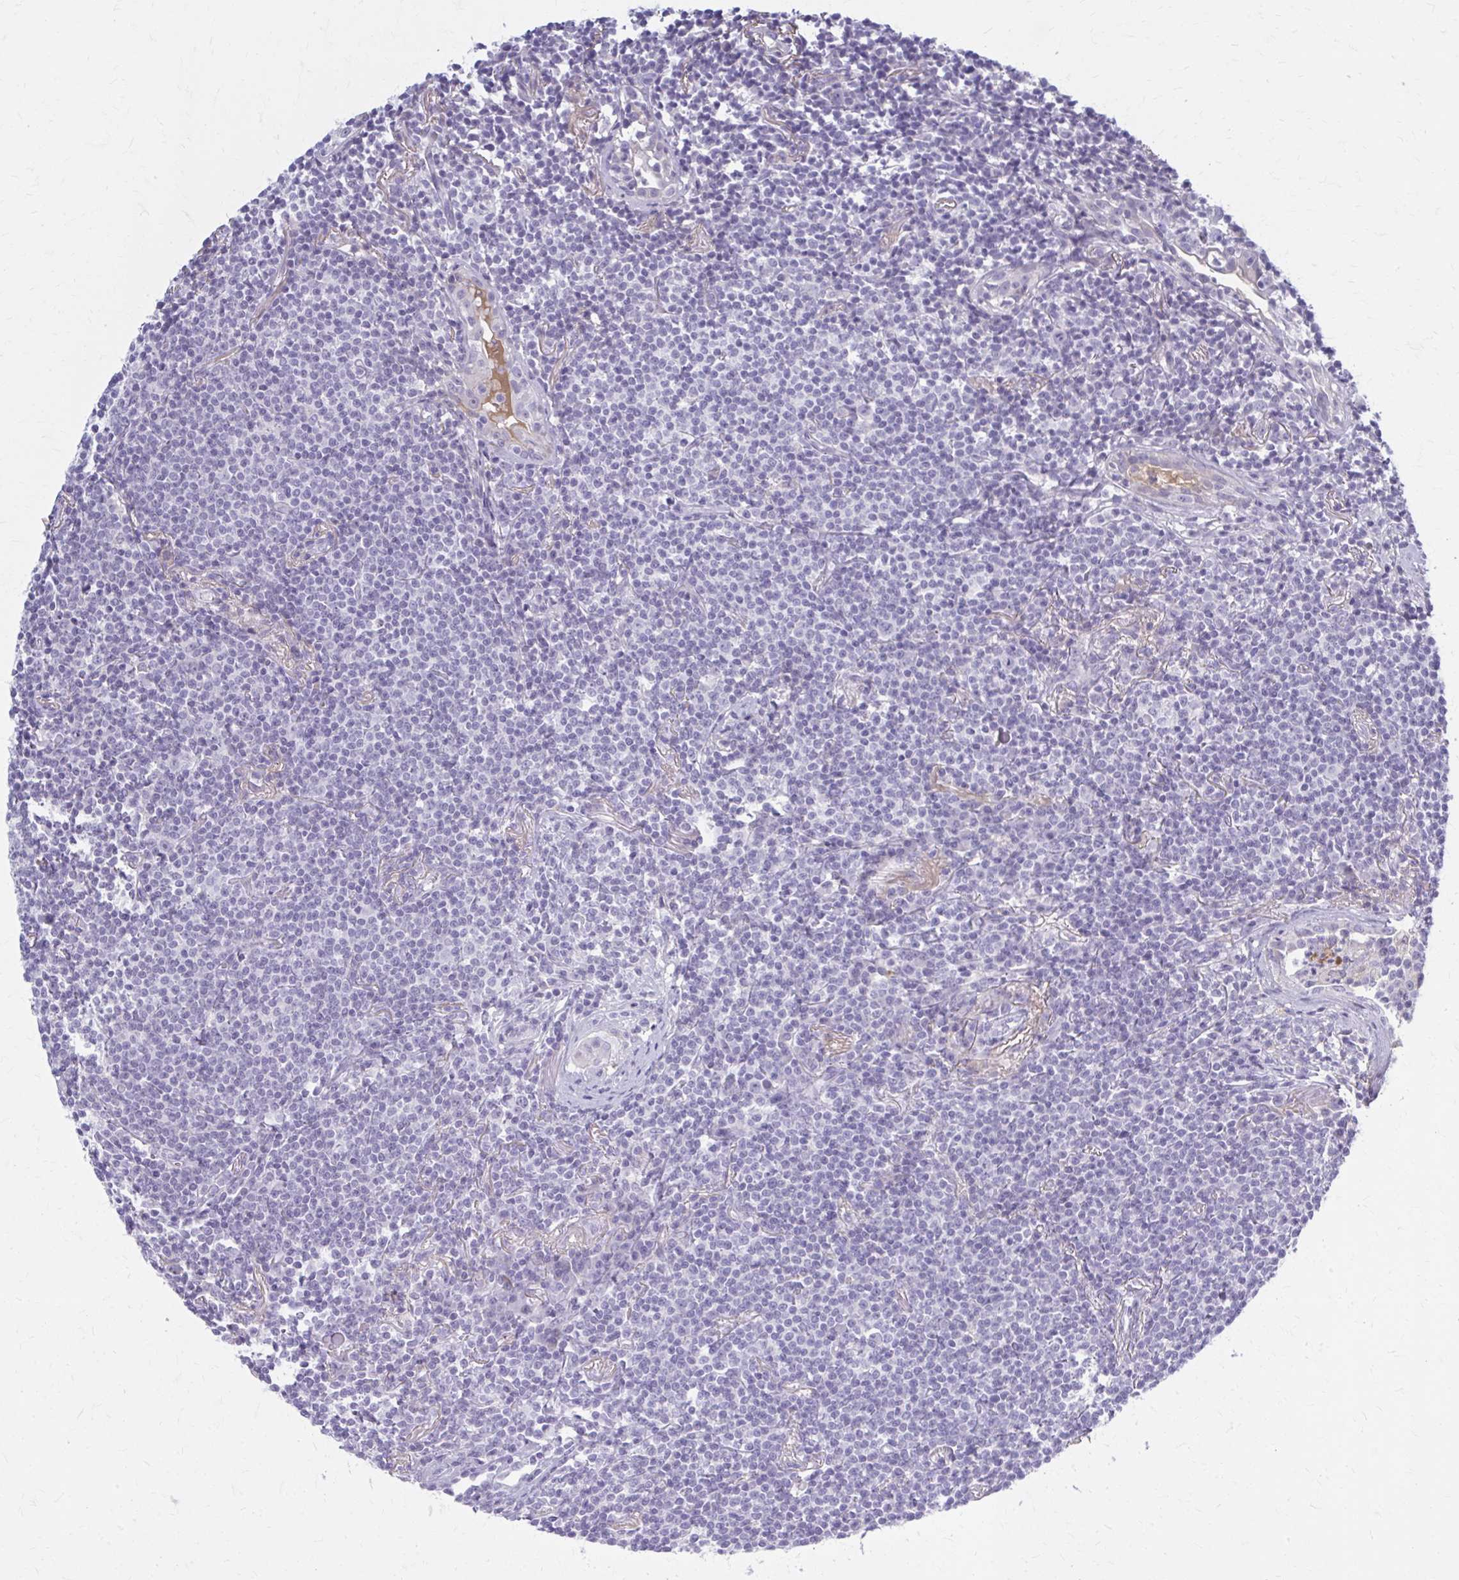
{"staining": {"intensity": "negative", "quantity": "none", "location": "none"}, "tissue": "lymphoma", "cell_type": "Tumor cells", "image_type": "cancer", "snomed": [{"axis": "morphology", "description": "Malignant lymphoma, non-Hodgkin's type, Low grade"}, {"axis": "topography", "description": "Lung"}], "caption": "An IHC photomicrograph of low-grade malignant lymphoma, non-Hodgkin's type is shown. There is no staining in tumor cells of low-grade malignant lymphoma, non-Hodgkin's type.", "gene": "SERPIND1", "patient": {"sex": "female", "age": 71}}